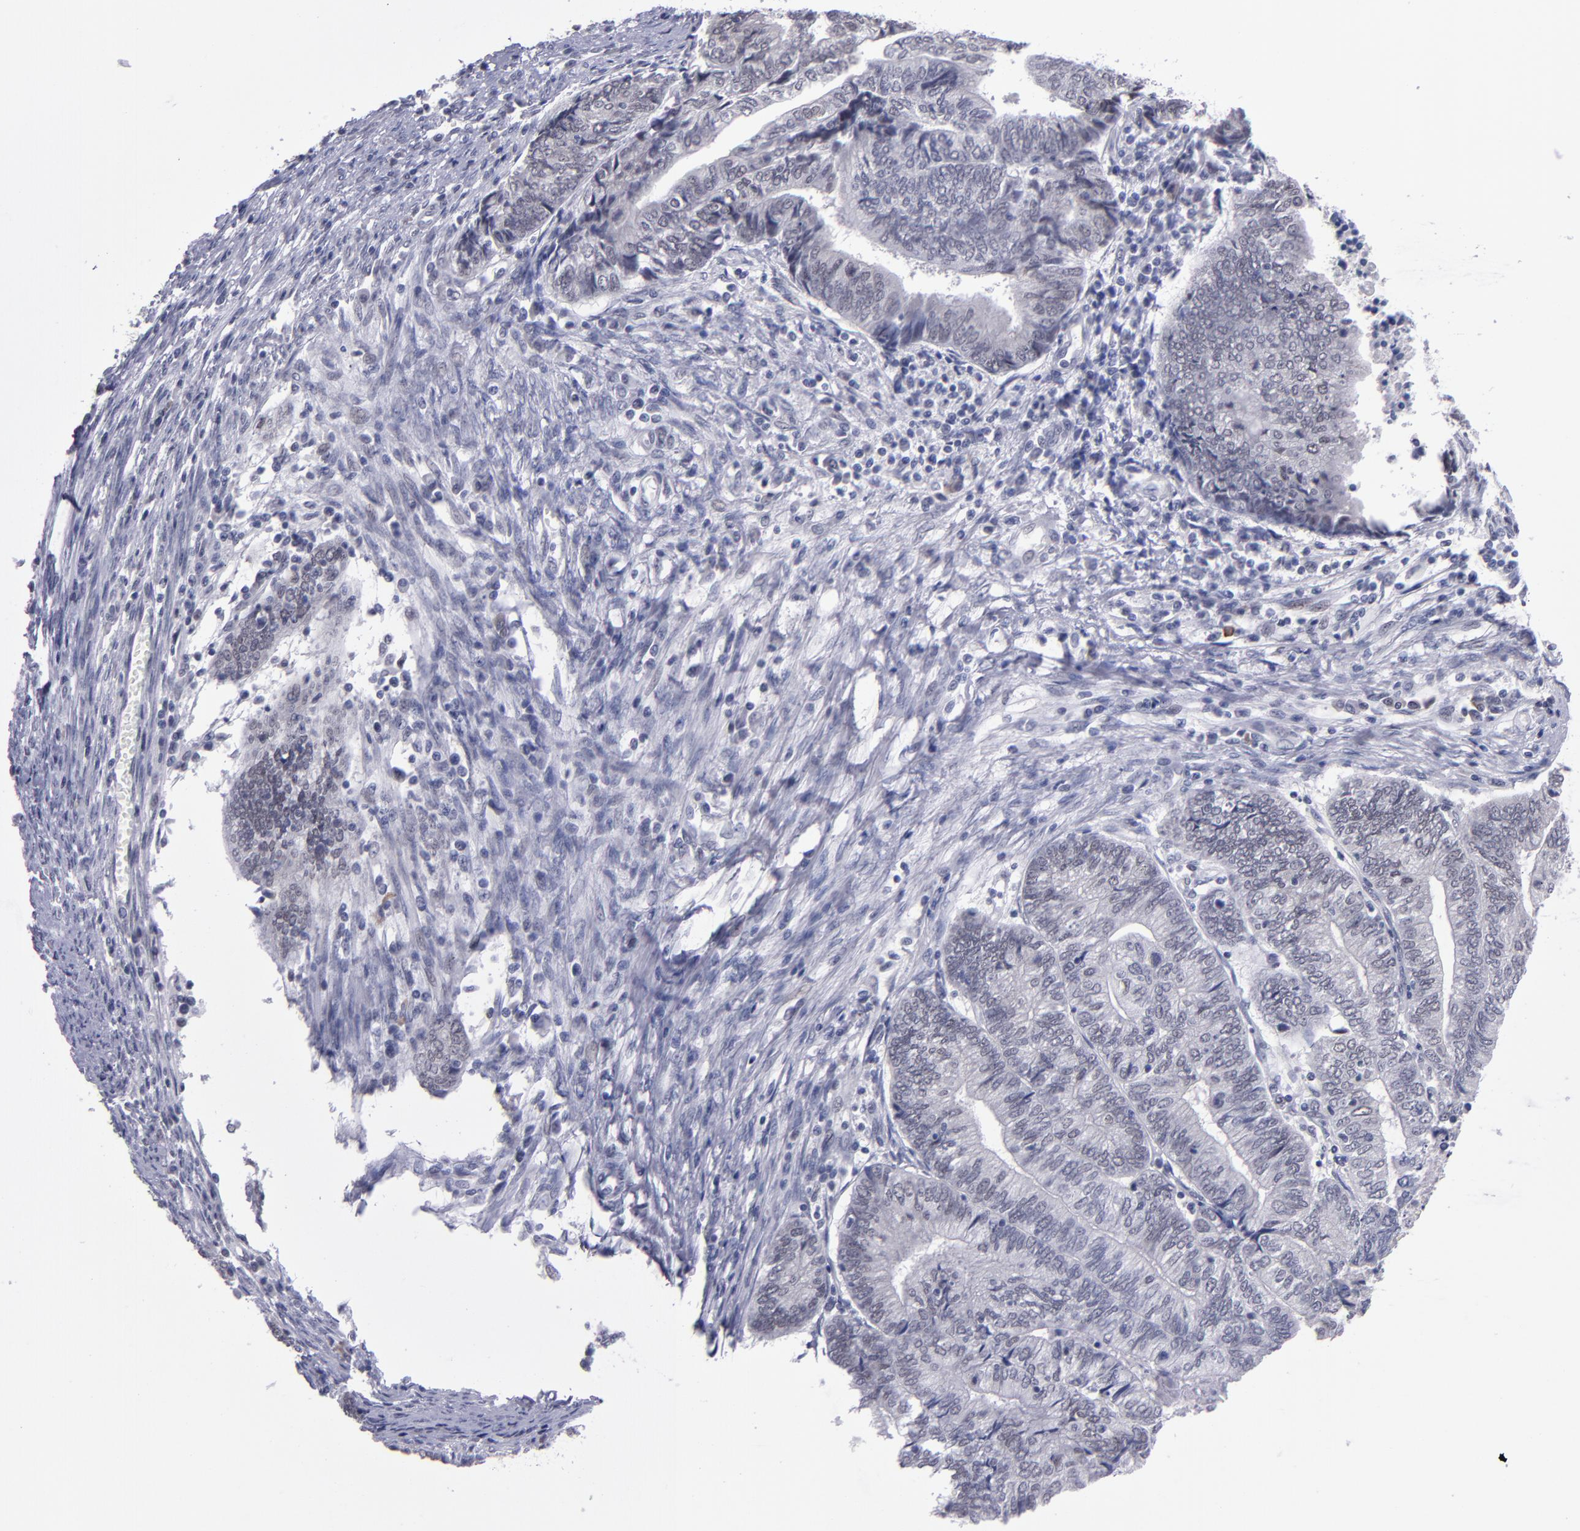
{"staining": {"intensity": "negative", "quantity": "none", "location": "none"}, "tissue": "endometrial cancer", "cell_type": "Tumor cells", "image_type": "cancer", "snomed": [{"axis": "morphology", "description": "Adenocarcinoma, NOS"}, {"axis": "topography", "description": "Uterus"}, {"axis": "topography", "description": "Endometrium"}], "caption": "Endometrial adenocarcinoma stained for a protein using IHC displays no positivity tumor cells.", "gene": "OTUB2", "patient": {"sex": "female", "age": 70}}